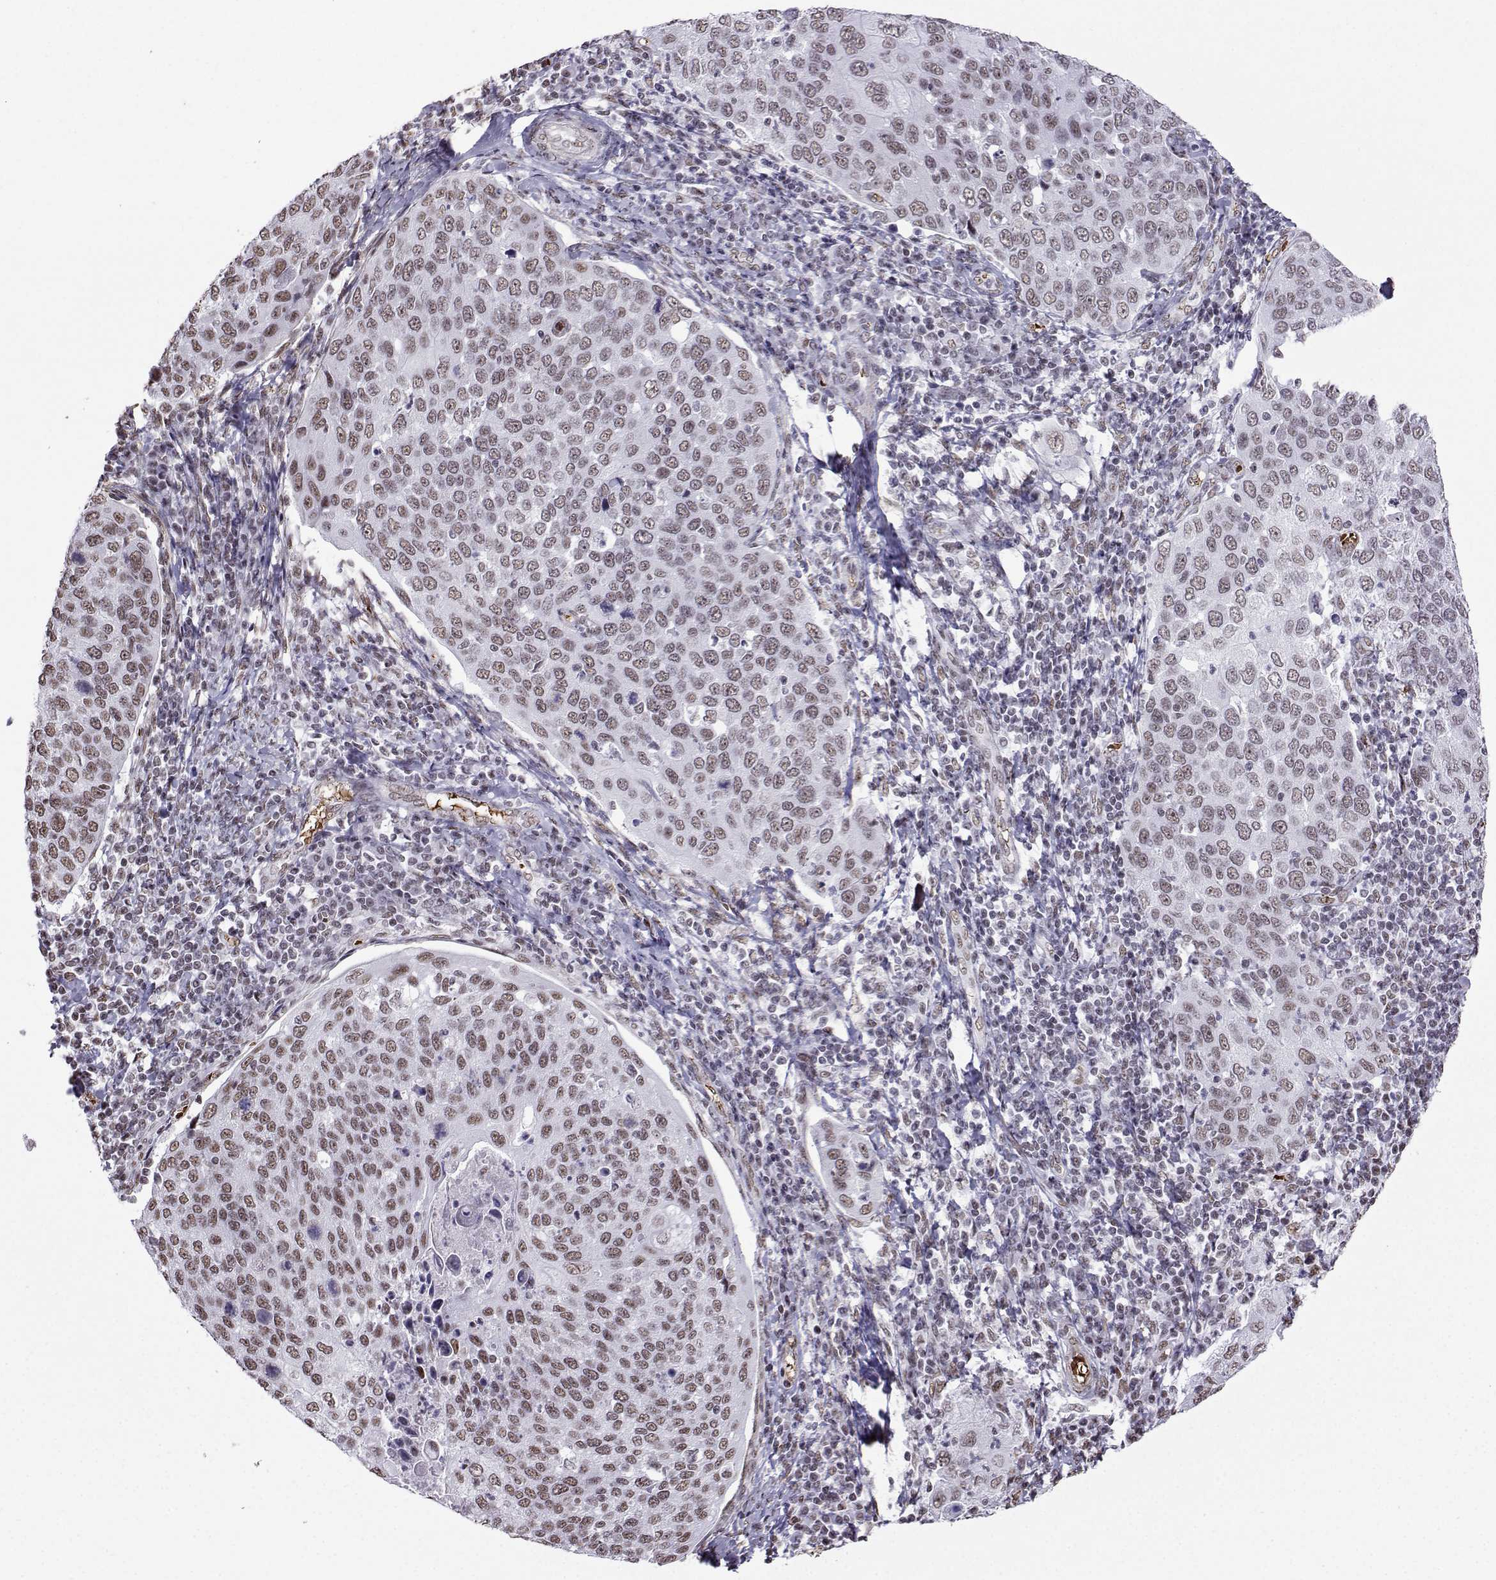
{"staining": {"intensity": "weak", "quantity": ">75%", "location": "nuclear"}, "tissue": "cervical cancer", "cell_type": "Tumor cells", "image_type": "cancer", "snomed": [{"axis": "morphology", "description": "Squamous cell carcinoma, NOS"}, {"axis": "topography", "description": "Cervix"}], "caption": "A brown stain labels weak nuclear staining of a protein in cervical cancer tumor cells.", "gene": "CCNK", "patient": {"sex": "female", "age": 54}}